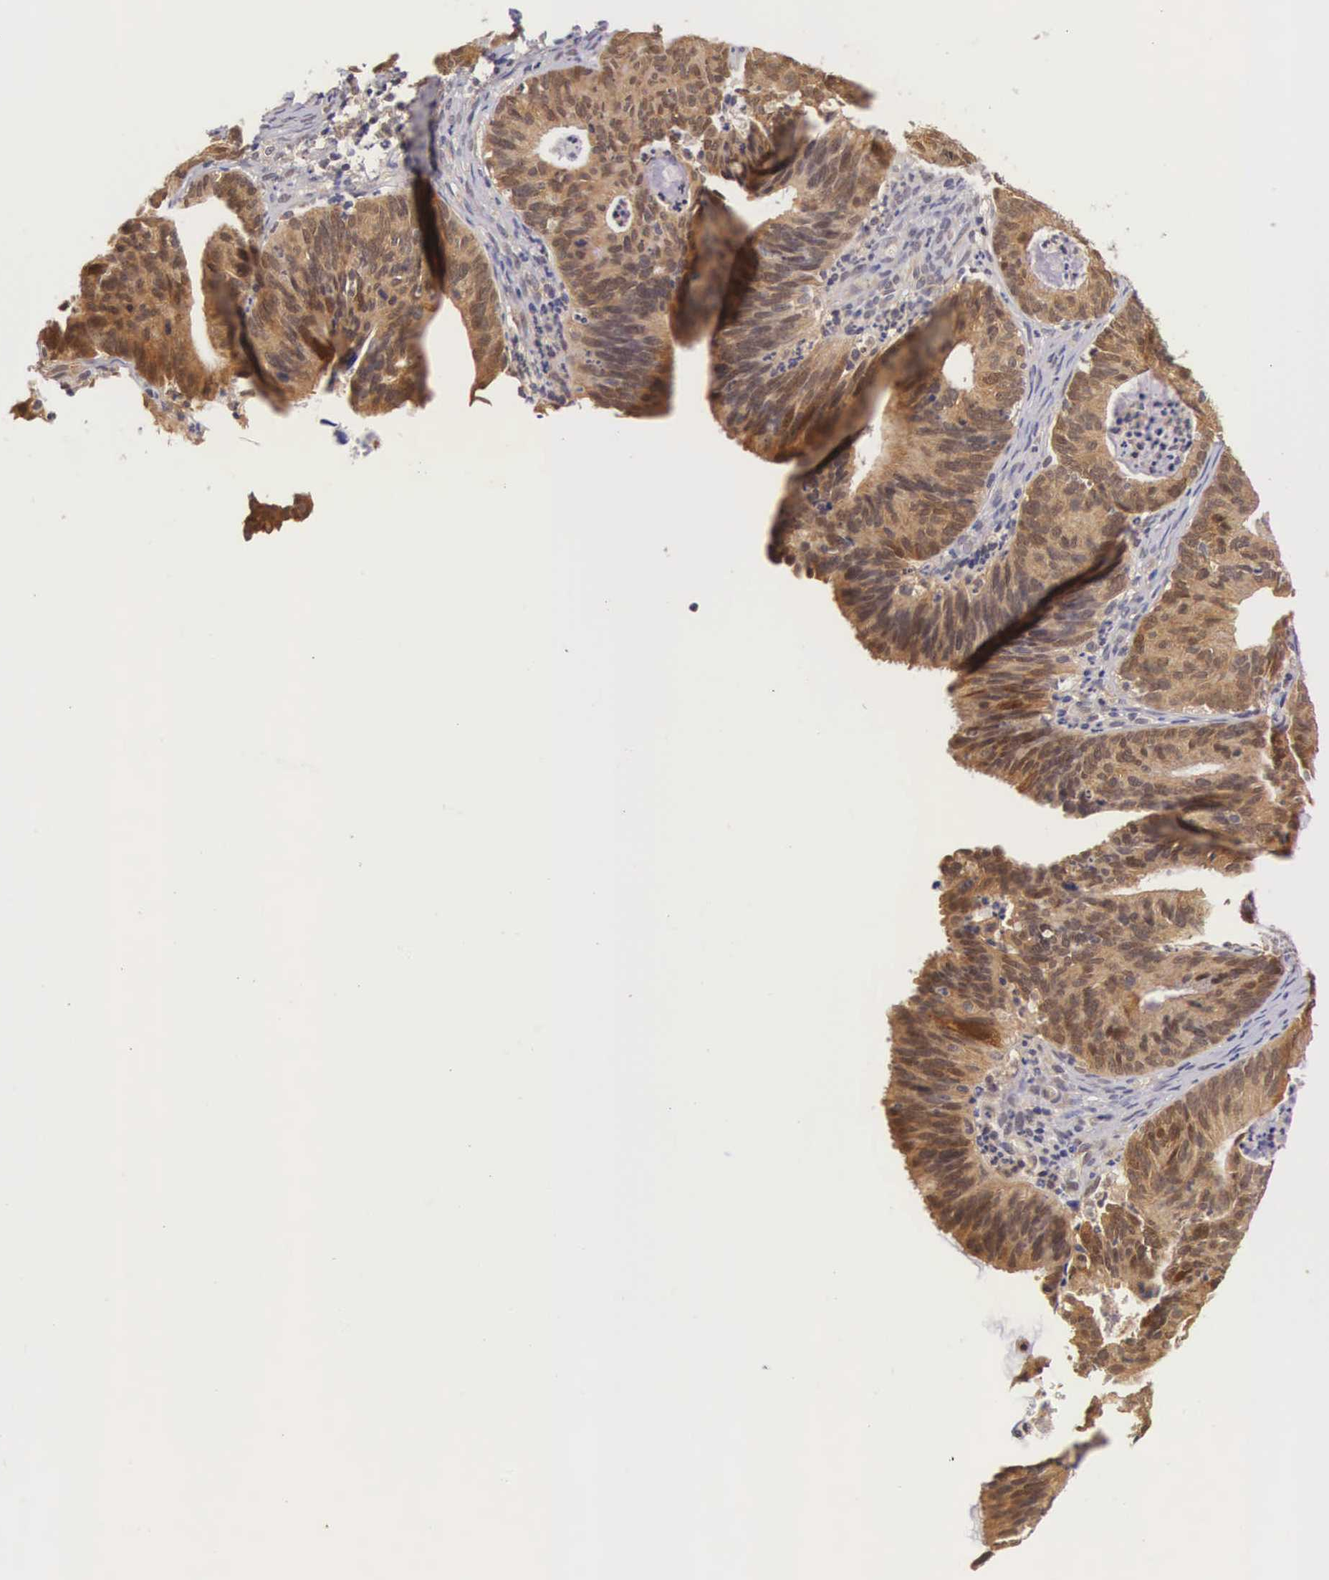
{"staining": {"intensity": "strong", "quantity": ">75%", "location": "cytoplasmic/membranous"}, "tissue": "ovarian cancer", "cell_type": "Tumor cells", "image_type": "cancer", "snomed": [{"axis": "morphology", "description": "Carcinoma, endometroid"}, {"axis": "topography", "description": "Ovary"}], "caption": "Ovarian endometroid carcinoma stained with a protein marker displays strong staining in tumor cells.", "gene": "IGBP1", "patient": {"sex": "female", "age": 52}}